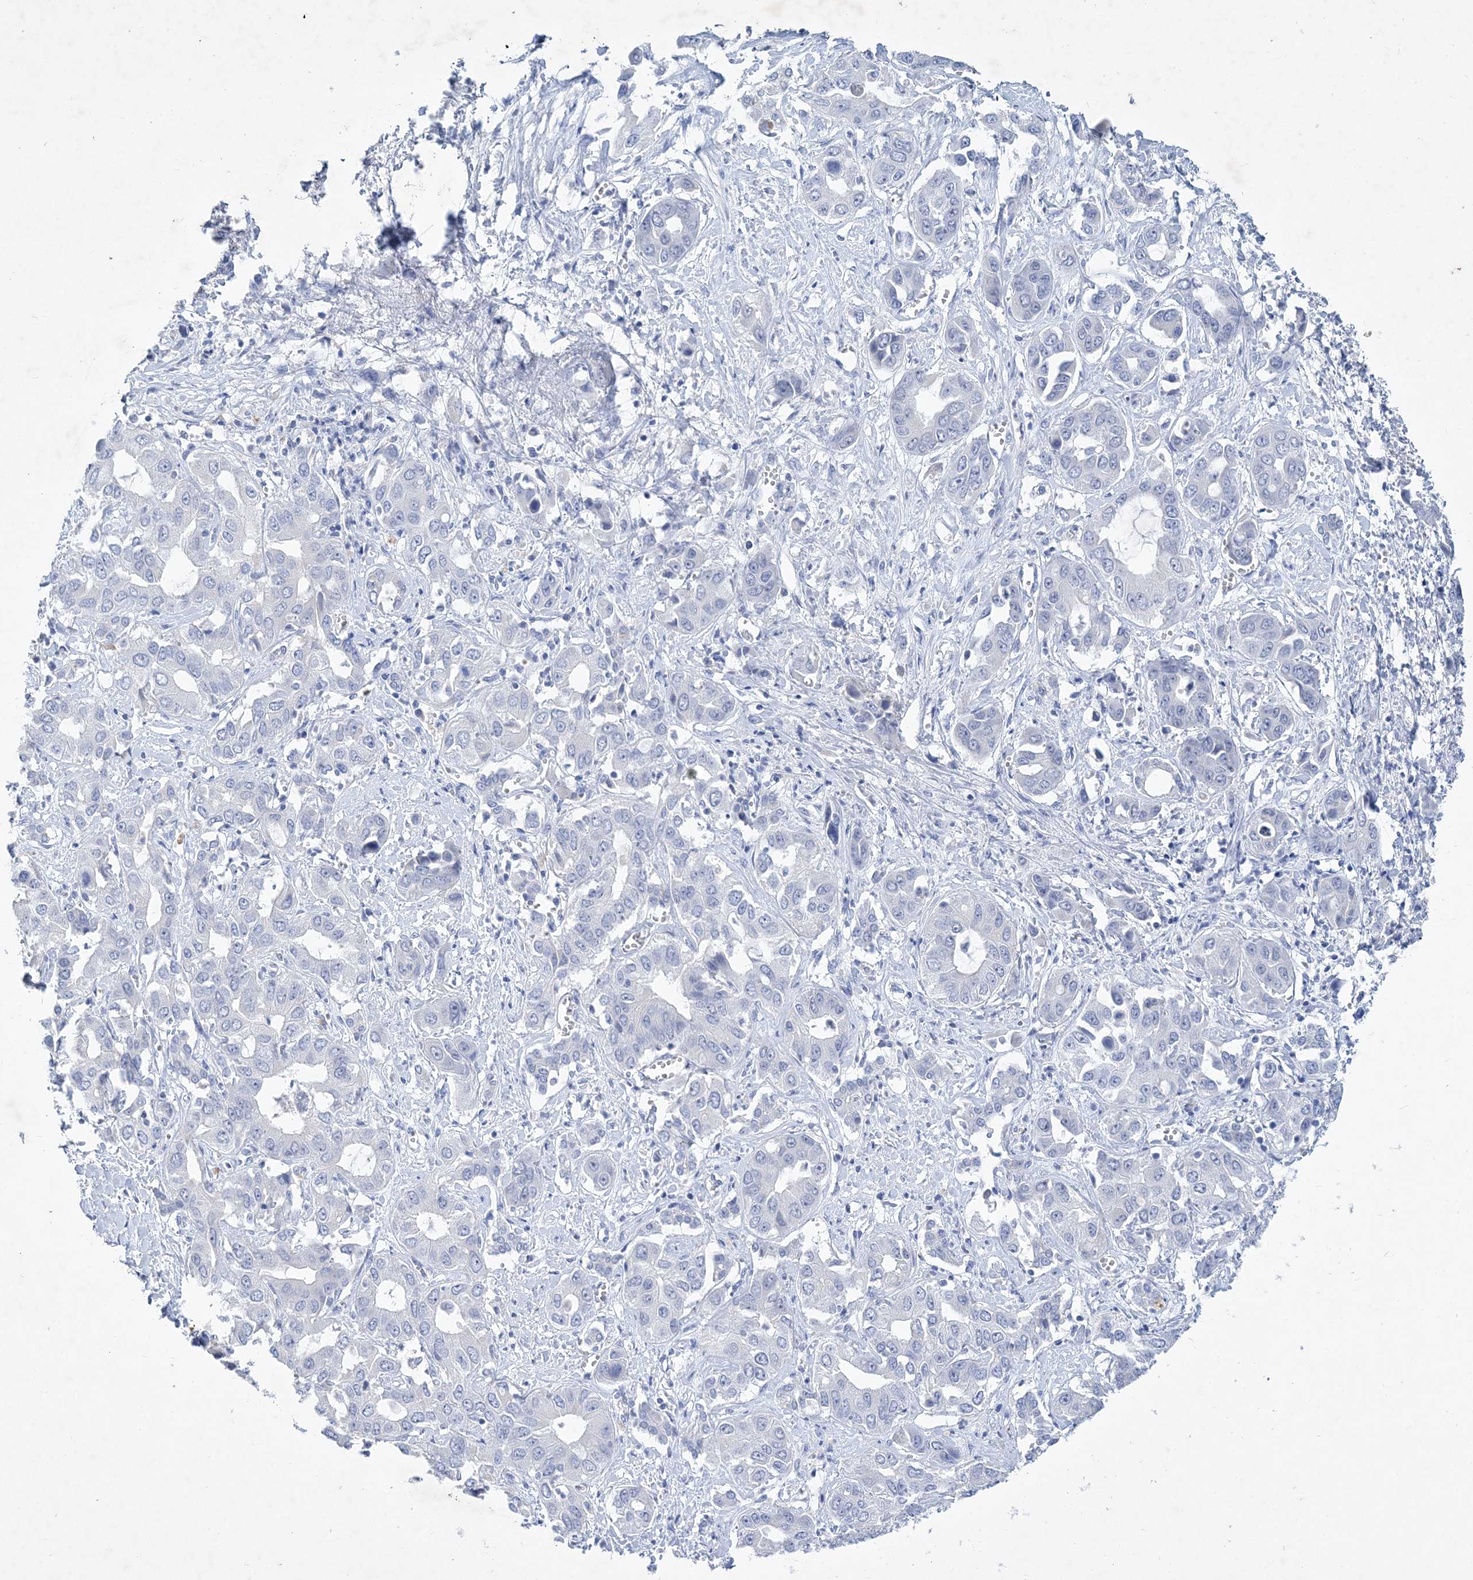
{"staining": {"intensity": "negative", "quantity": "none", "location": "none"}, "tissue": "liver cancer", "cell_type": "Tumor cells", "image_type": "cancer", "snomed": [{"axis": "morphology", "description": "Cholangiocarcinoma"}, {"axis": "topography", "description": "Liver"}], "caption": "Immunohistochemistry (IHC) of liver cholangiocarcinoma demonstrates no staining in tumor cells.", "gene": "COPS8", "patient": {"sex": "female", "age": 52}}